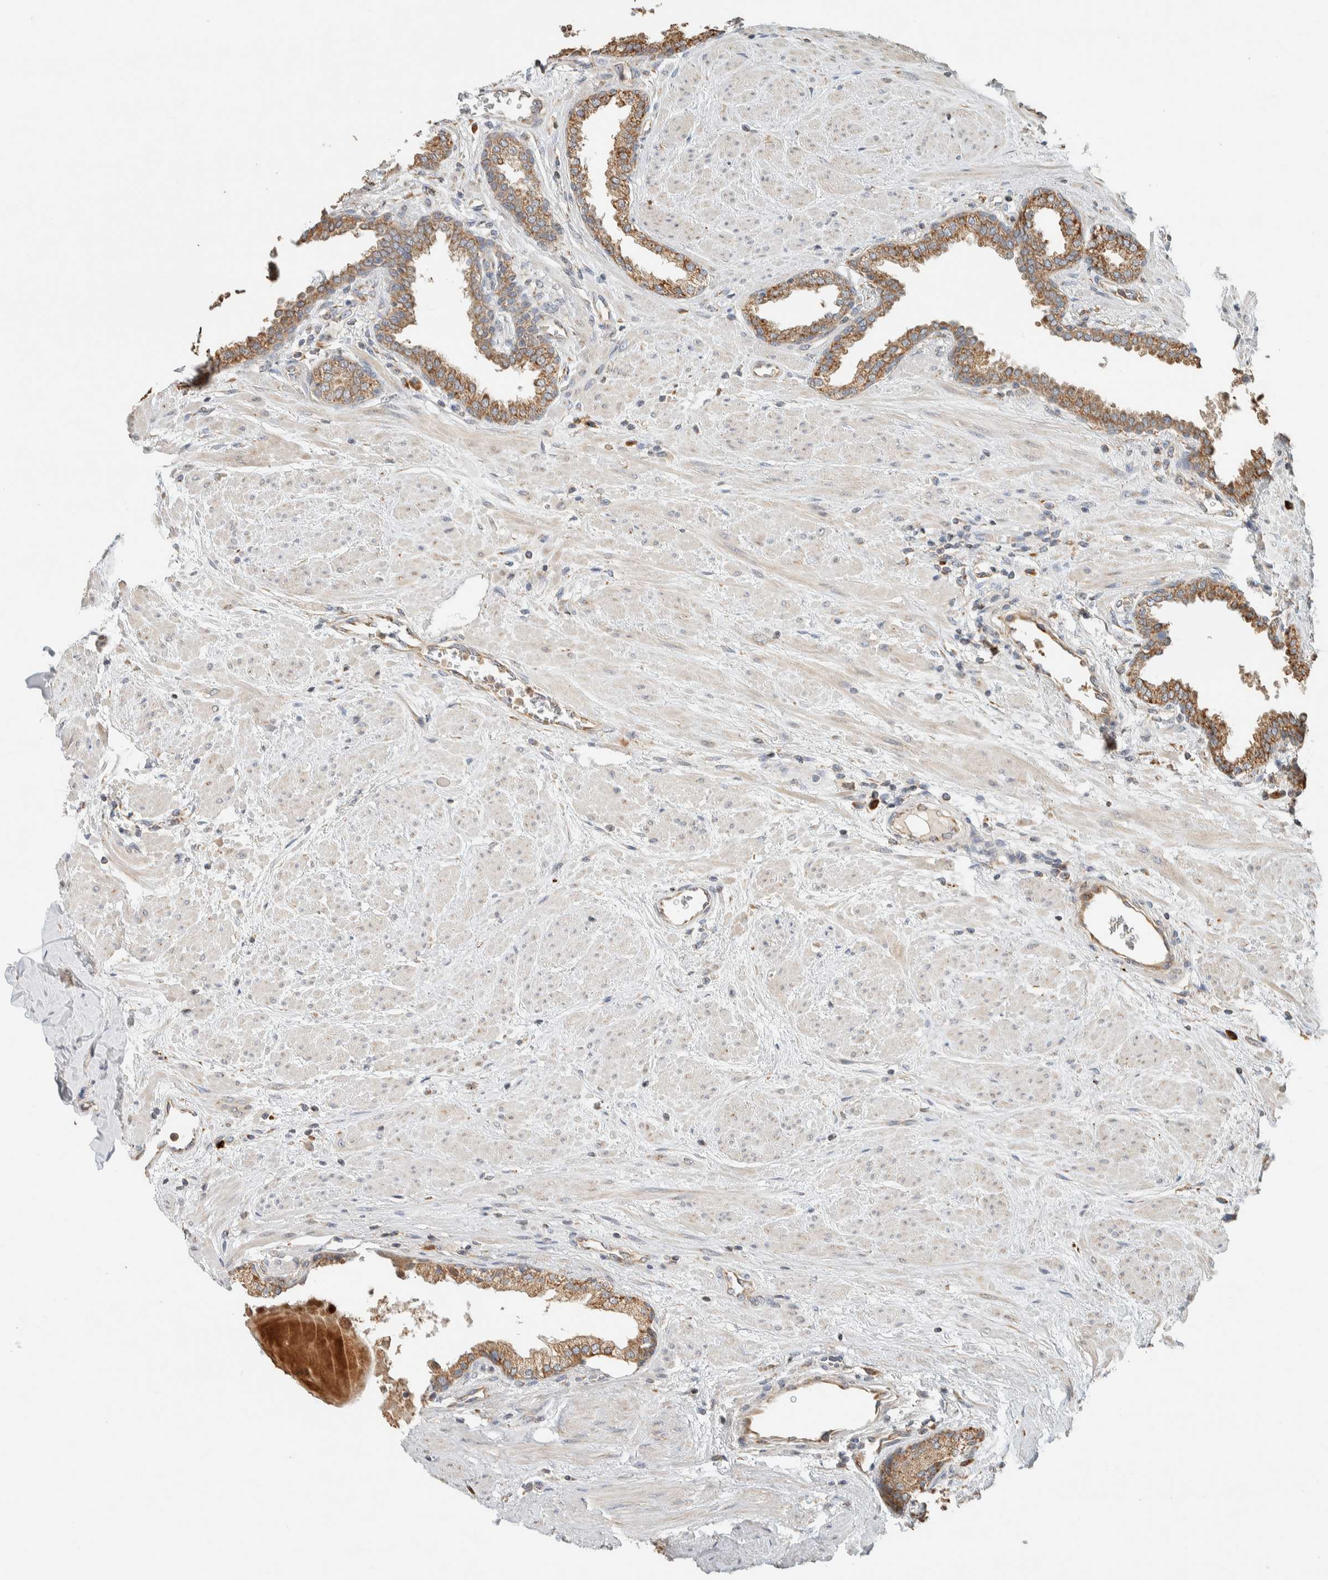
{"staining": {"intensity": "moderate", "quantity": ">75%", "location": "cytoplasmic/membranous"}, "tissue": "prostate", "cell_type": "Glandular cells", "image_type": "normal", "snomed": [{"axis": "morphology", "description": "Normal tissue, NOS"}, {"axis": "topography", "description": "Prostate"}], "caption": "Prostate was stained to show a protein in brown. There is medium levels of moderate cytoplasmic/membranous expression in about >75% of glandular cells. Nuclei are stained in blue.", "gene": "RAB11FIP1", "patient": {"sex": "male", "age": 51}}